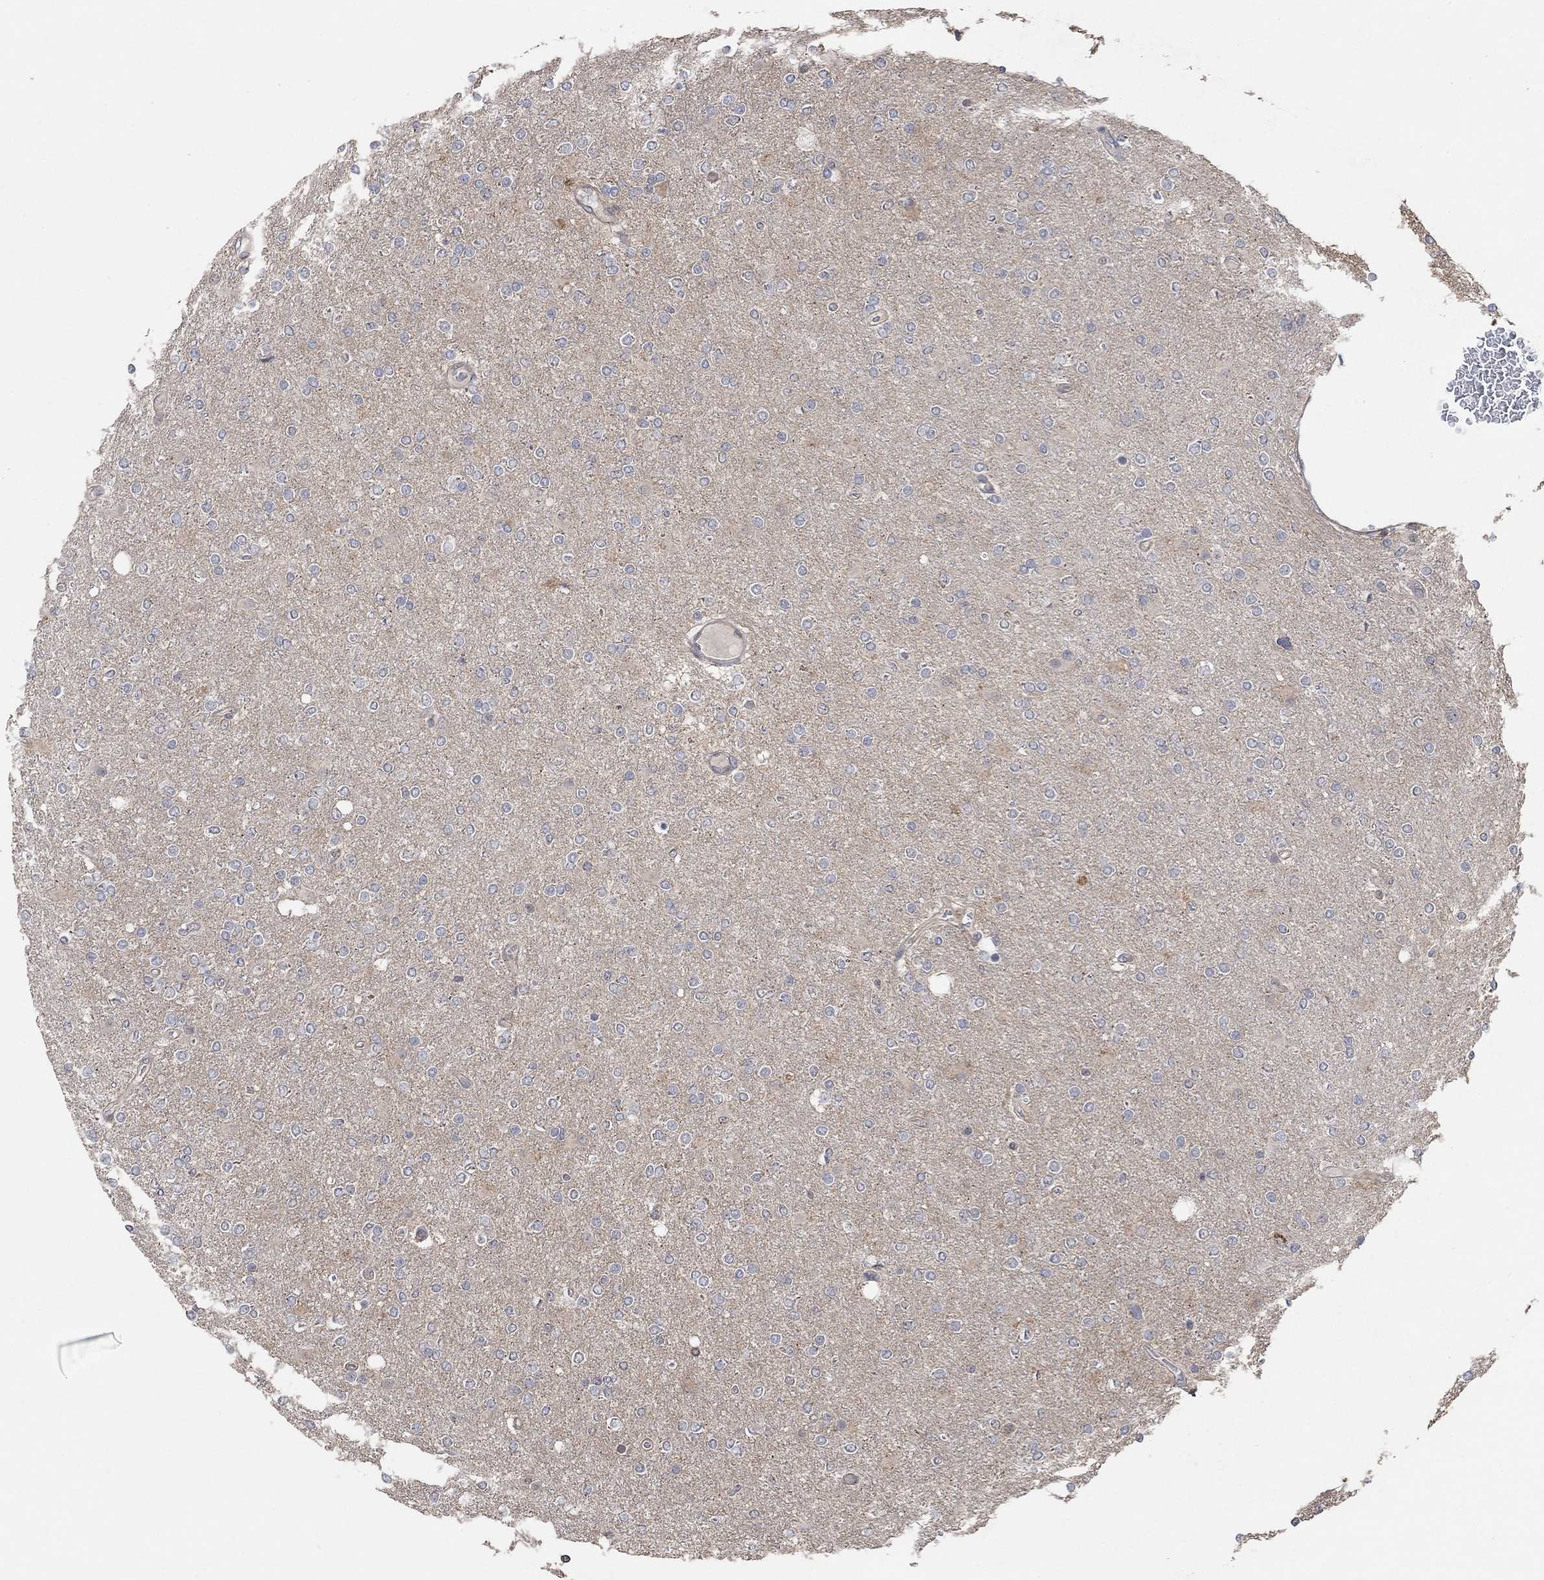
{"staining": {"intensity": "negative", "quantity": "none", "location": "none"}, "tissue": "glioma", "cell_type": "Tumor cells", "image_type": "cancer", "snomed": [{"axis": "morphology", "description": "Glioma, malignant, High grade"}, {"axis": "topography", "description": "Cerebral cortex"}], "caption": "Immunohistochemical staining of glioma reveals no significant expression in tumor cells.", "gene": "UNC5B", "patient": {"sex": "male", "age": 70}}